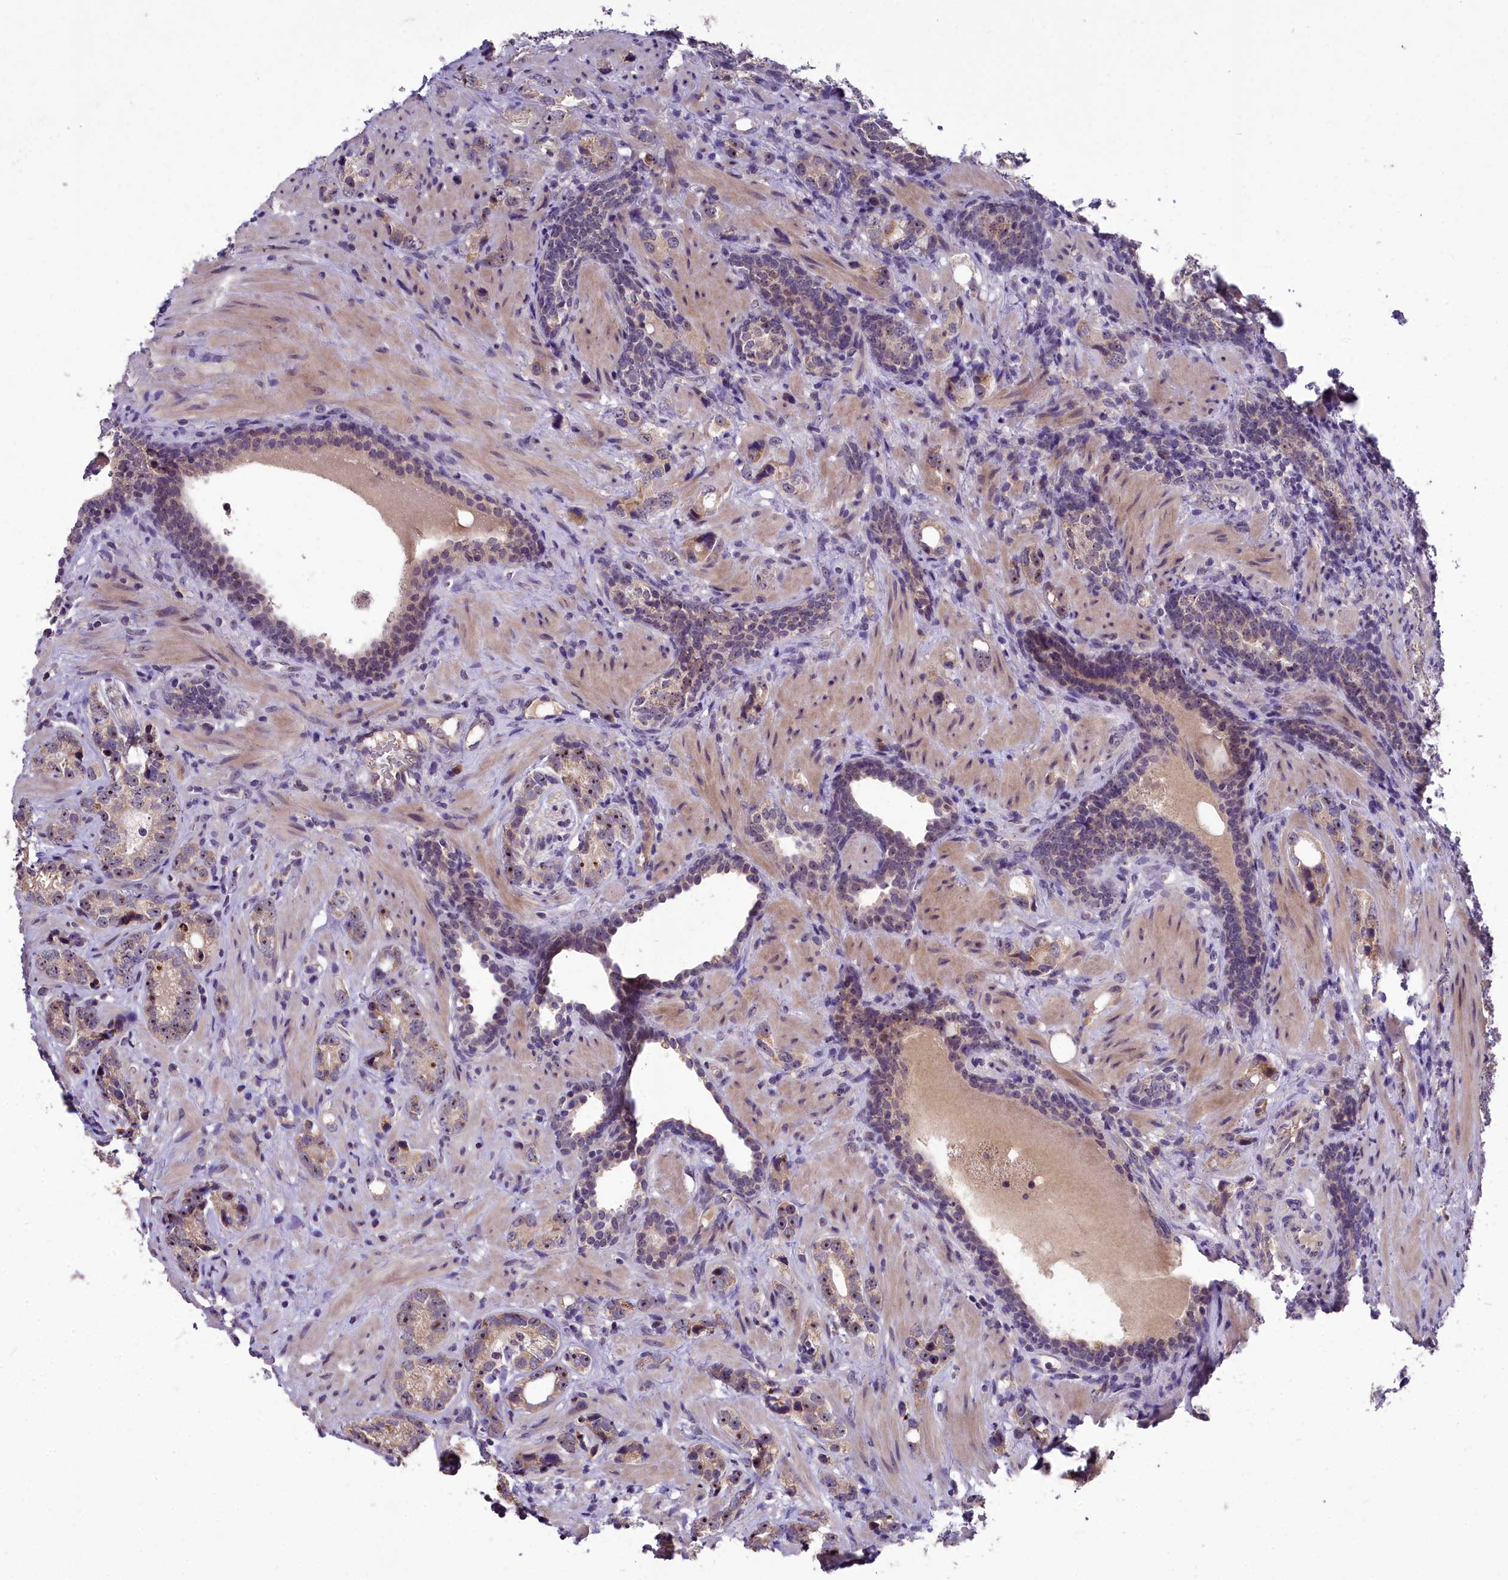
{"staining": {"intensity": "moderate", "quantity": "25%-75%", "location": "cytoplasmic/membranous,nuclear"}, "tissue": "prostate cancer", "cell_type": "Tumor cells", "image_type": "cancer", "snomed": [{"axis": "morphology", "description": "Adenocarcinoma, High grade"}, {"axis": "topography", "description": "Prostate"}], "caption": "Immunohistochemistry micrograph of neoplastic tissue: human prostate cancer stained using immunohistochemistry reveals medium levels of moderate protein expression localized specifically in the cytoplasmic/membranous and nuclear of tumor cells, appearing as a cytoplasmic/membranous and nuclear brown color.", "gene": "ZNF333", "patient": {"sex": "male", "age": 63}}